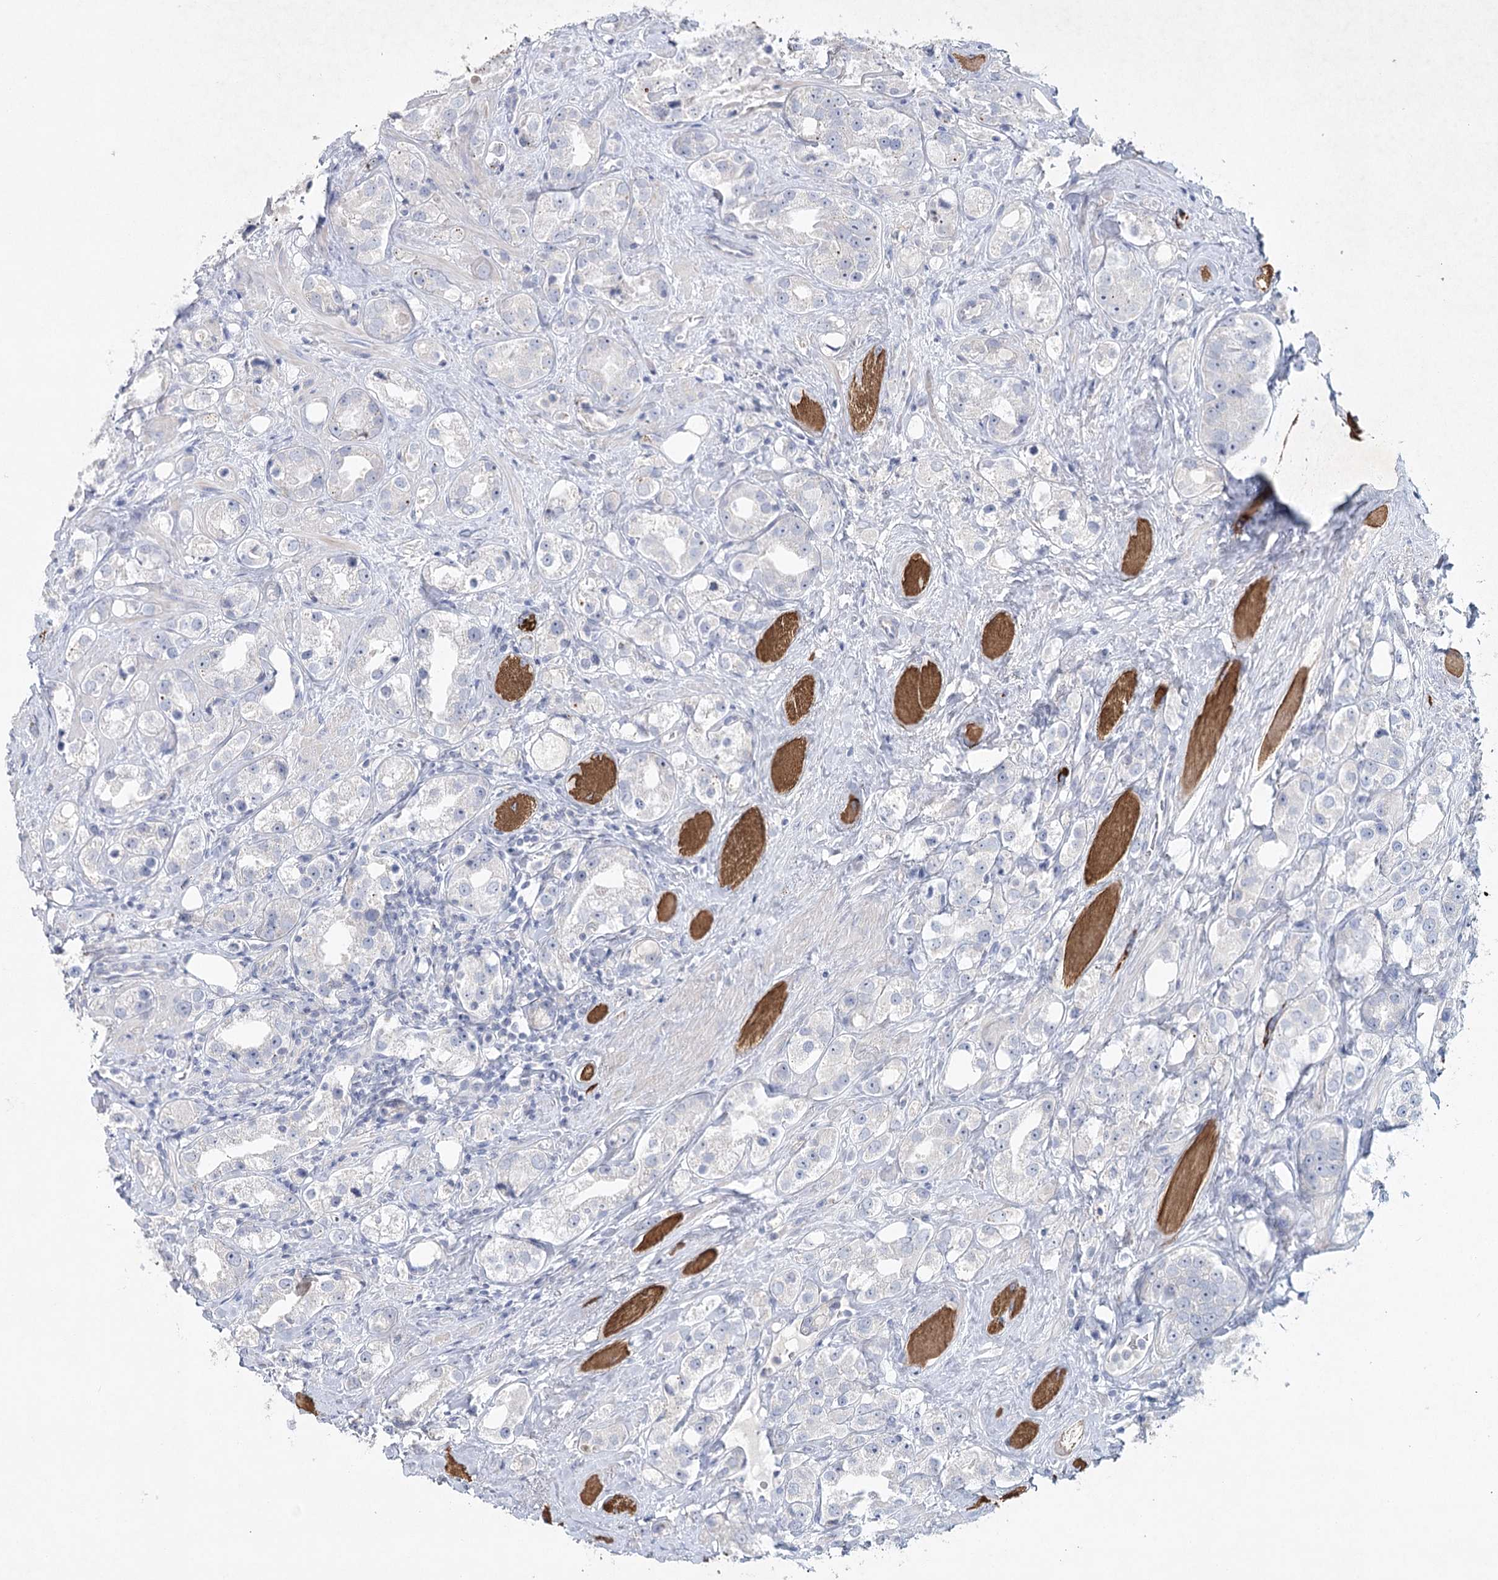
{"staining": {"intensity": "negative", "quantity": "none", "location": "none"}, "tissue": "prostate cancer", "cell_type": "Tumor cells", "image_type": "cancer", "snomed": [{"axis": "morphology", "description": "Adenocarcinoma, NOS"}, {"axis": "topography", "description": "Prostate"}], "caption": "Immunohistochemical staining of human adenocarcinoma (prostate) reveals no significant expression in tumor cells. Brightfield microscopy of immunohistochemistry (IHC) stained with DAB (3,3'-diaminobenzidine) (brown) and hematoxylin (blue), captured at high magnification.", "gene": "MAP3K13", "patient": {"sex": "male", "age": 79}}